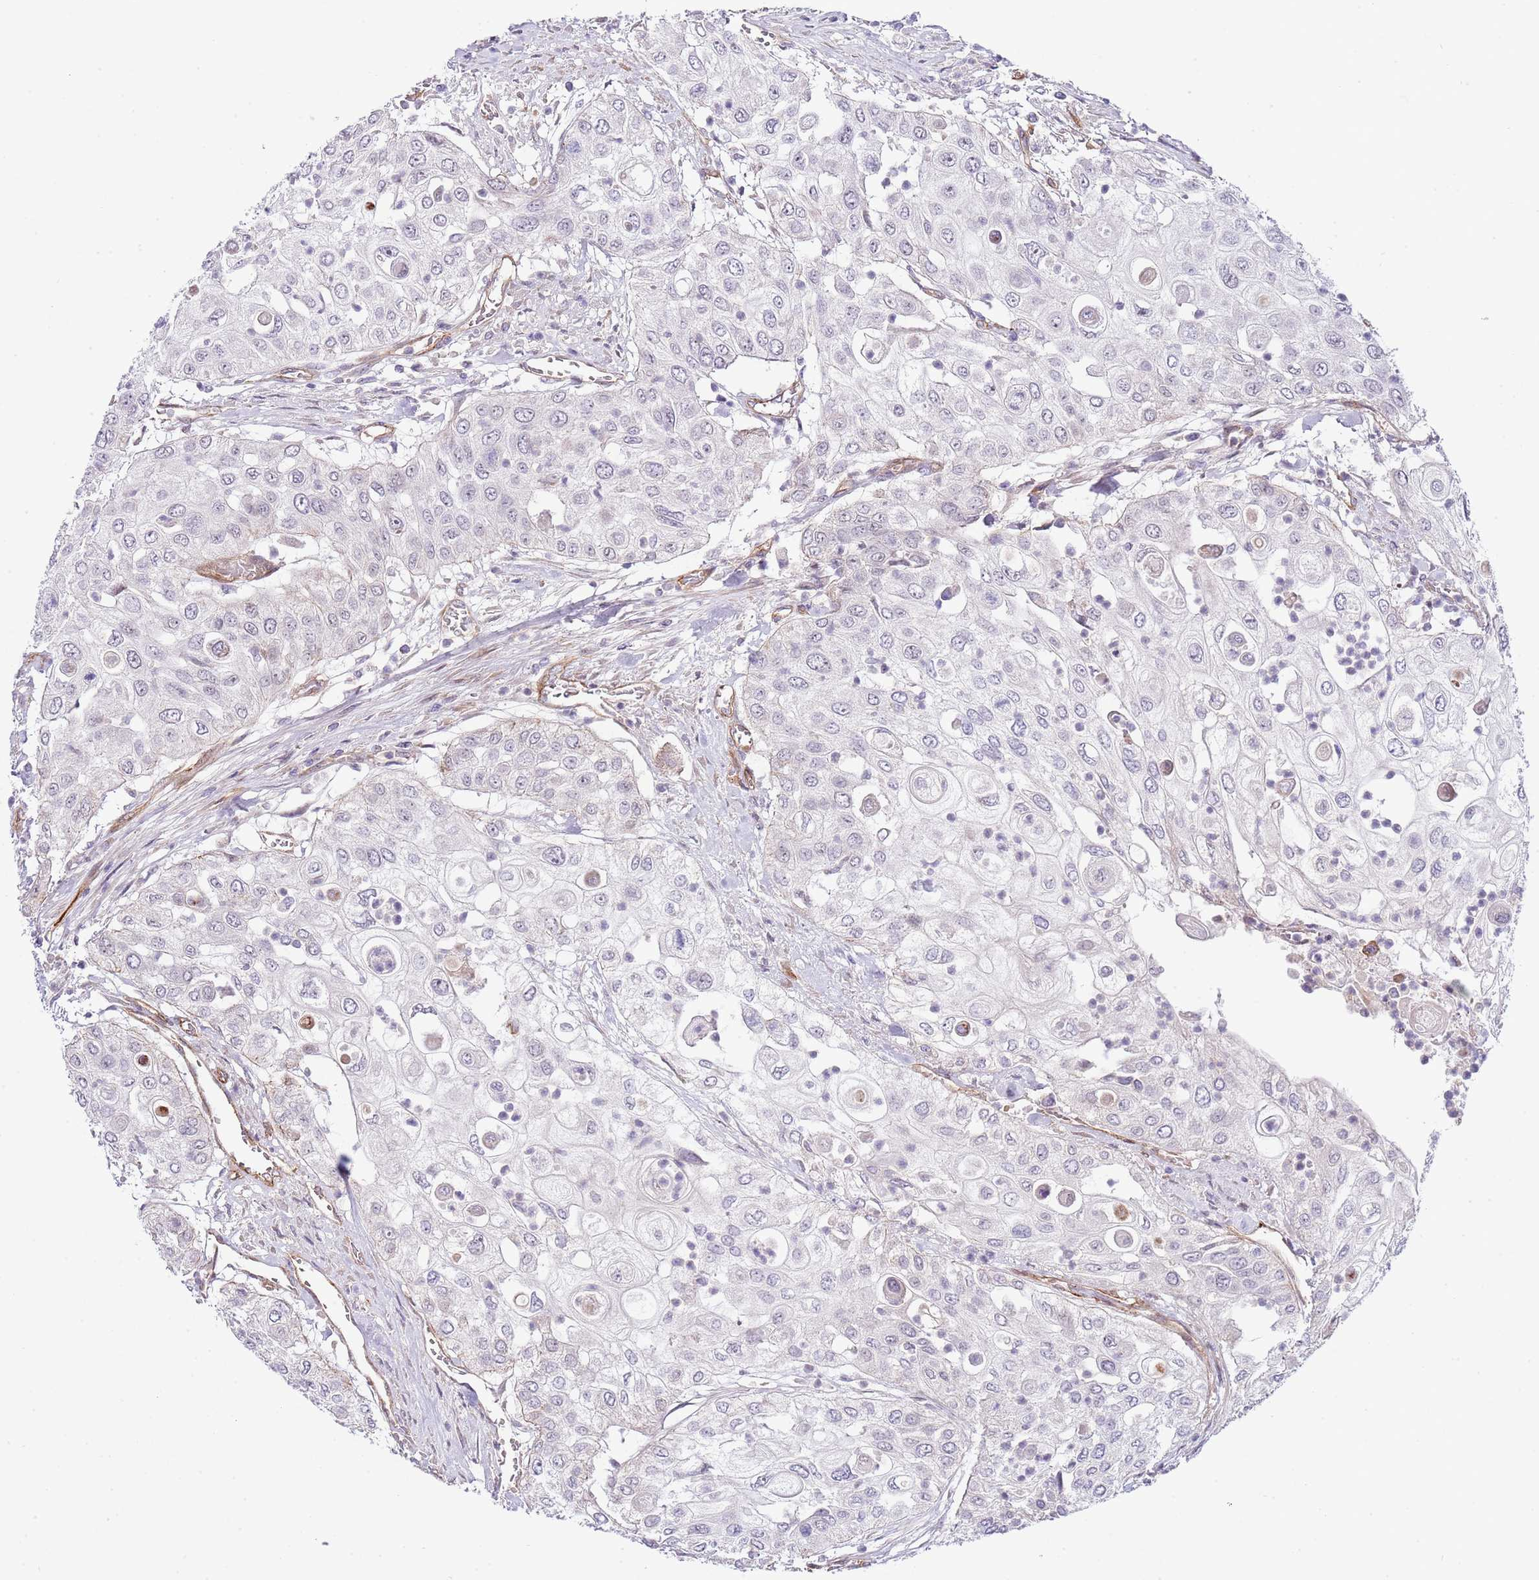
{"staining": {"intensity": "negative", "quantity": "none", "location": "none"}, "tissue": "urothelial cancer", "cell_type": "Tumor cells", "image_type": "cancer", "snomed": [{"axis": "morphology", "description": "Urothelial carcinoma, High grade"}, {"axis": "topography", "description": "Urinary bladder"}], "caption": "Immunohistochemical staining of human high-grade urothelial carcinoma exhibits no significant positivity in tumor cells.", "gene": "NEK3", "patient": {"sex": "female", "age": 79}}